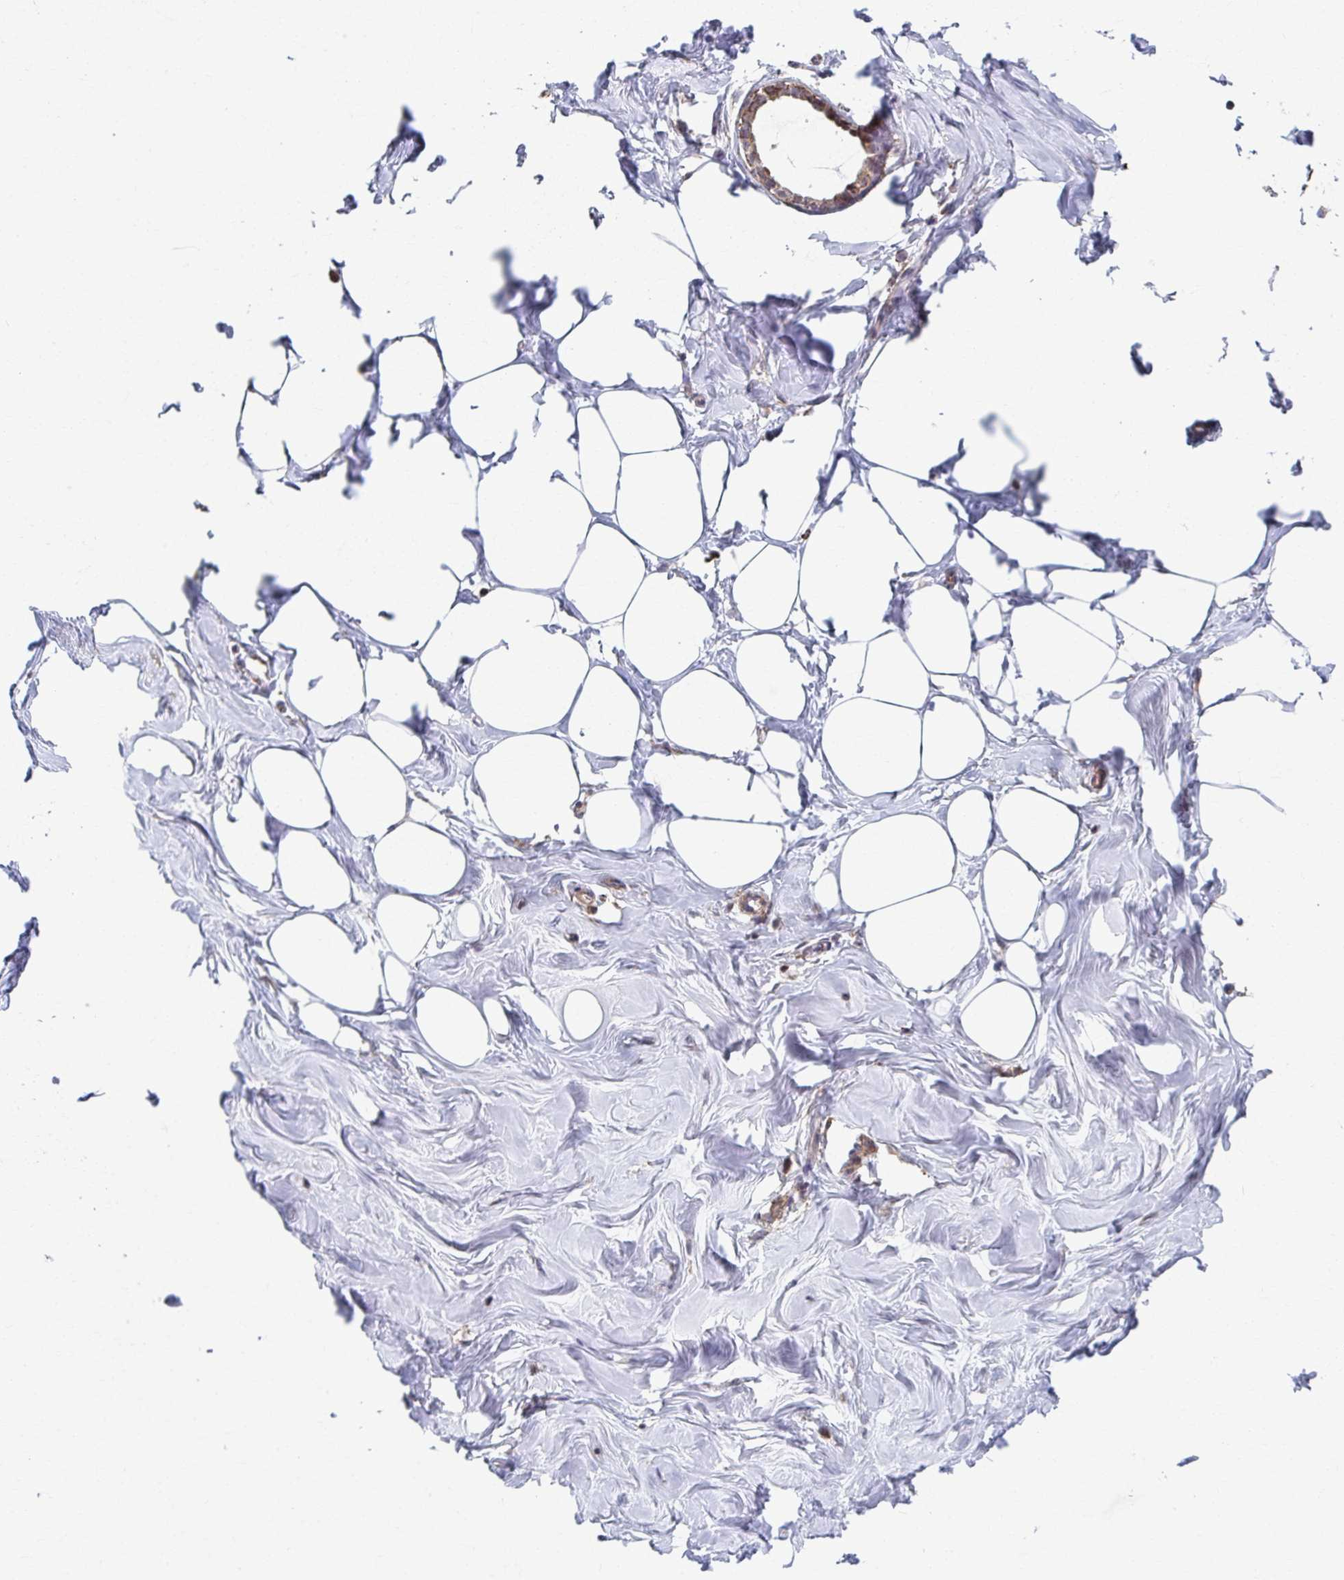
{"staining": {"intensity": "negative", "quantity": "none", "location": "none"}, "tissue": "breast", "cell_type": "Adipocytes", "image_type": "normal", "snomed": [{"axis": "morphology", "description": "Normal tissue, NOS"}, {"axis": "topography", "description": "Breast"}], "caption": "IHC histopathology image of unremarkable breast: breast stained with DAB exhibits no significant protein positivity in adipocytes. The staining was performed using DAB (3,3'-diaminobenzidine) to visualize the protein expression in brown, while the nuclei were stained in blue with hematoxylin (Magnification: 20x).", "gene": "KLHL34", "patient": {"sex": "female", "age": 27}}